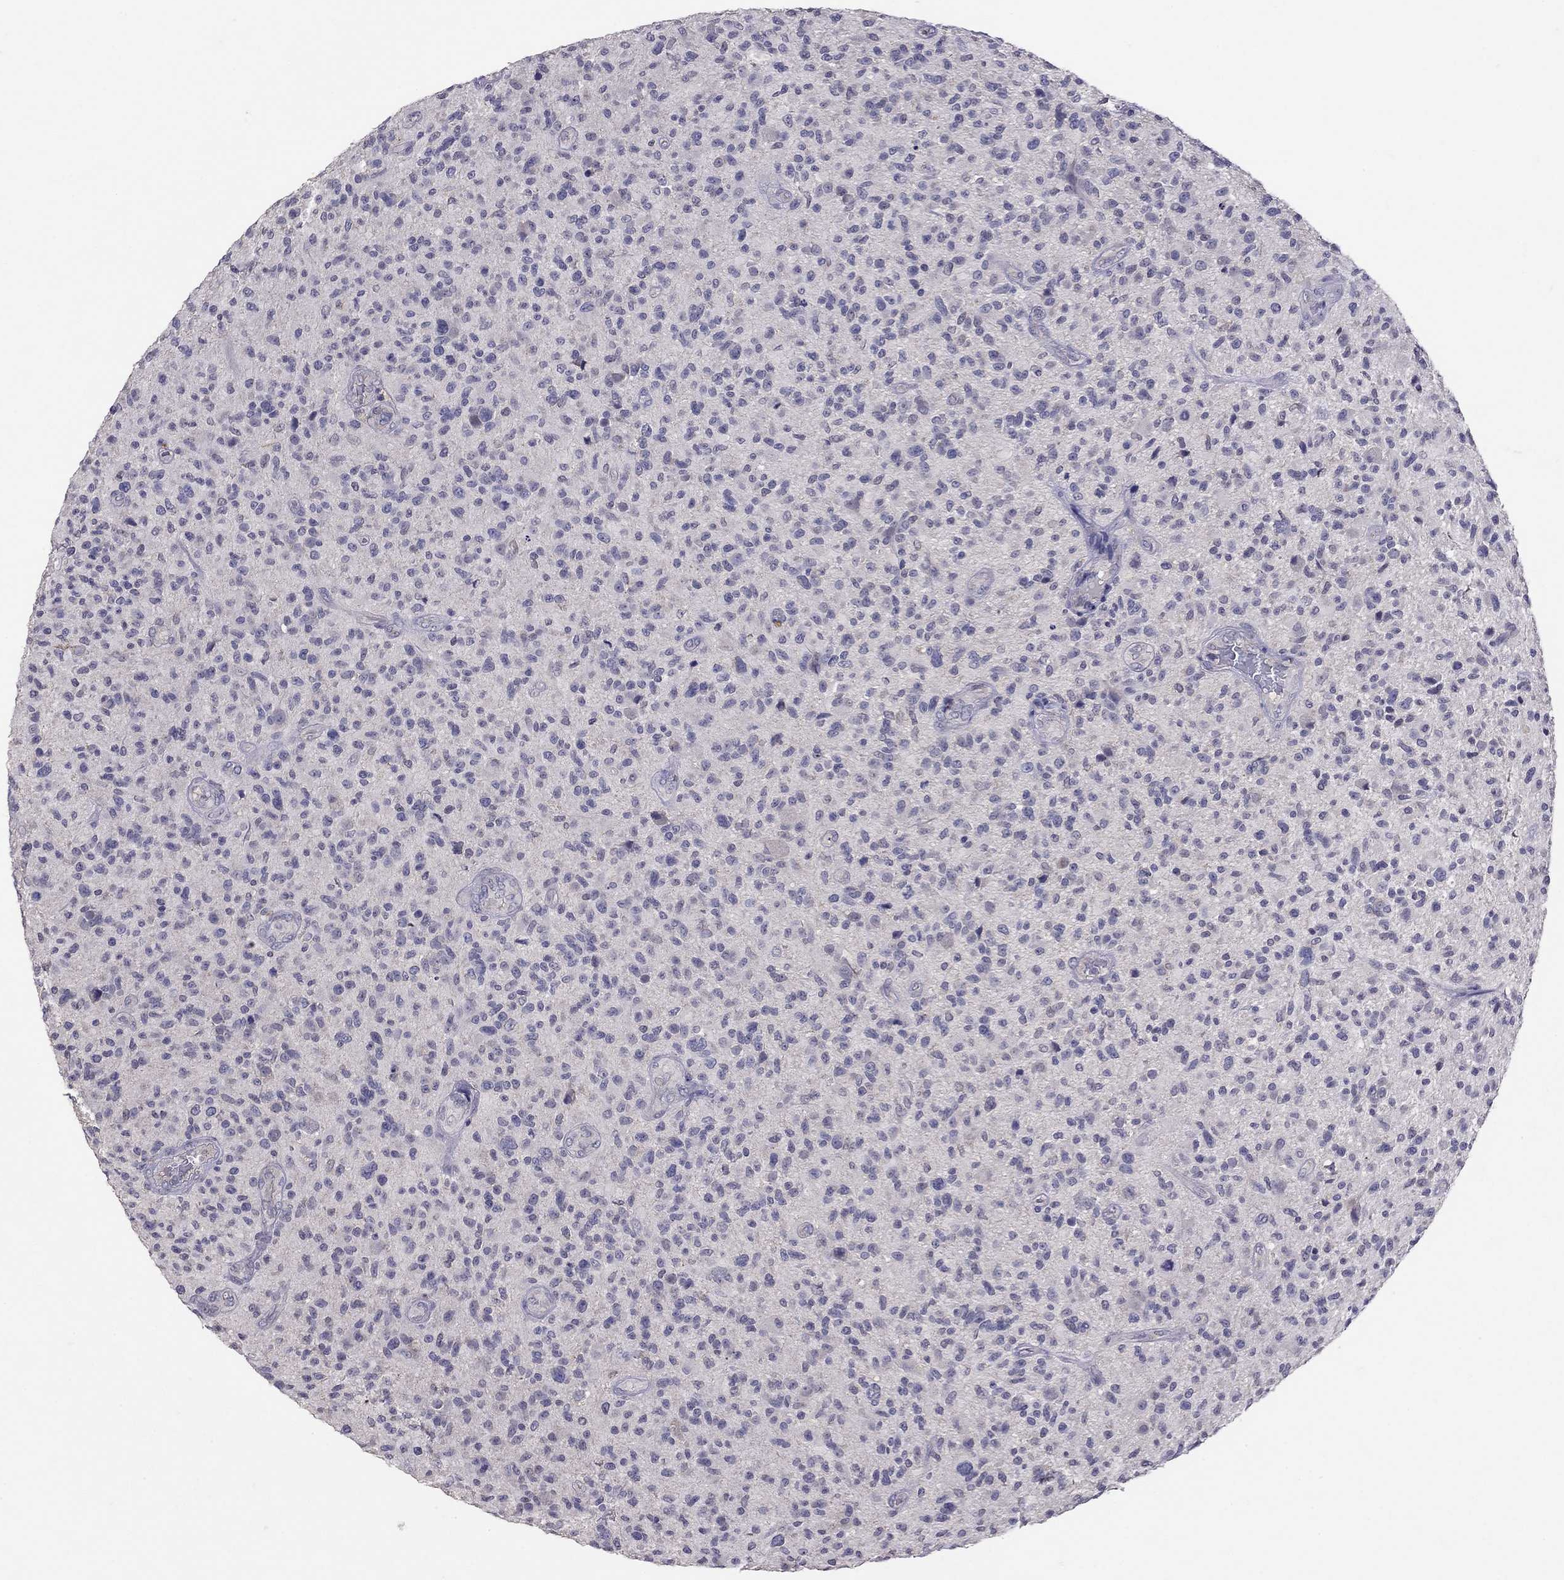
{"staining": {"intensity": "negative", "quantity": "none", "location": "none"}, "tissue": "glioma", "cell_type": "Tumor cells", "image_type": "cancer", "snomed": [{"axis": "morphology", "description": "Glioma, malignant, High grade"}, {"axis": "topography", "description": "Brain"}], "caption": "Human glioma stained for a protein using immunohistochemistry shows no staining in tumor cells.", "gene": "RTP5", "patient": {"sex": "male", "age": 47}}